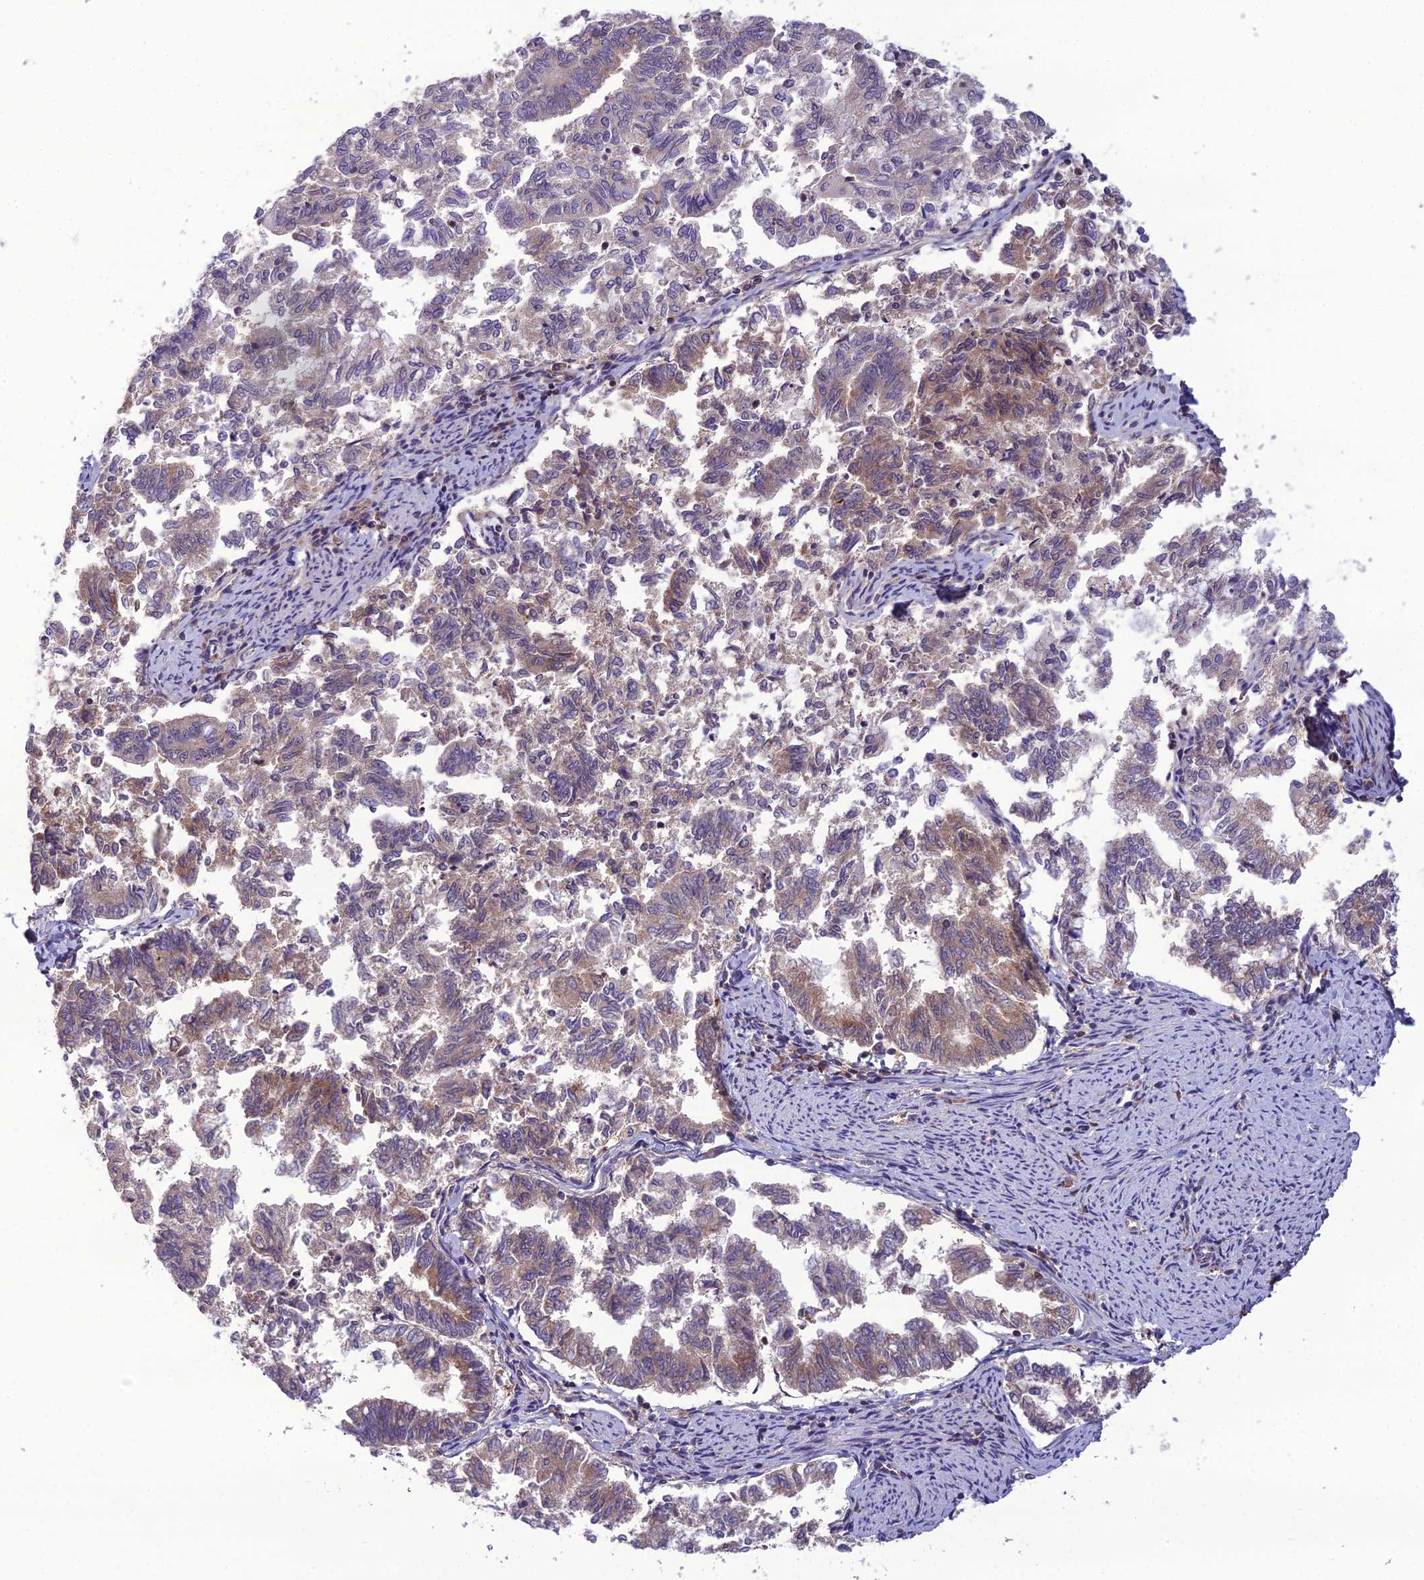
{"staining": {"intensity": "moderate", "quantity": "<25%", "location": "cytoplasmic/membranous"}, "tissue": "endometrial cancer", "cell_type": "Tumor cells", "image_type": "cancer", "snomed": [{"axis": "morphology", "description": "Adenocarcinoma, NOS"}, {"axis": "topography", "description": "Endometrium"}], "caption": "Immunohistochemical staining of endometrial adenocarcinoma displays moderate cytoplasmic/membranous protein positivity in about <25% of tumor cells. (Stains: DAB (3,3'-diaminobenzidine) in brown, nuclei in blue, Microscopy: brightfield microscopy at high magnification).", "gene": "GDF6", "patient": {"sex": "female", "age": 79}}